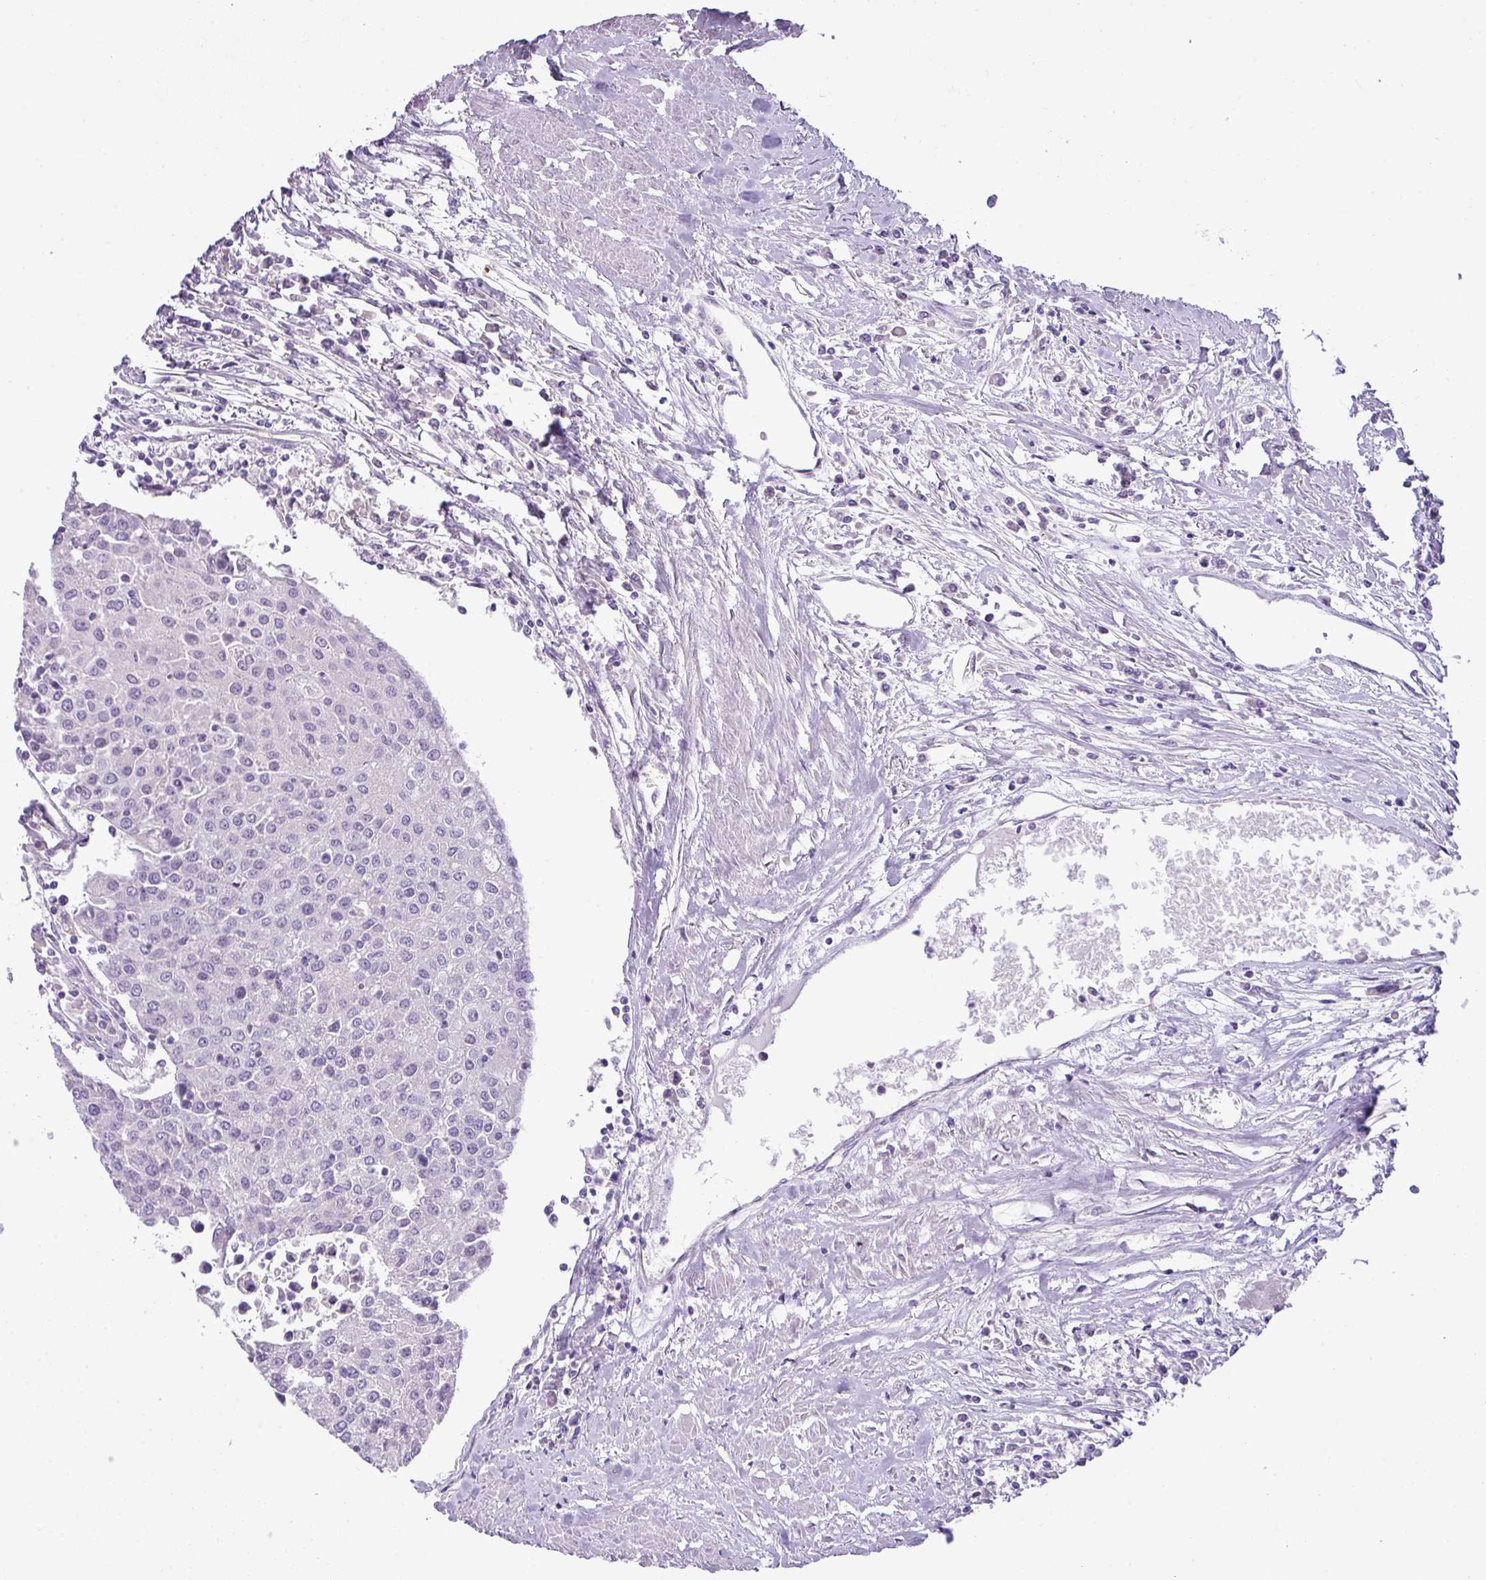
{"staining": {"intensity": "negative", "quantity": "none", "location": "none"}, "tissue": "urothelial cancer", "cell_type": "Tumor cells", "image_type": "cancer", "snomed": [{"axis": "morphology", "description": "Urothelial carcinoma, High grade"}, {"axis": "topography", "description": "Urinary bladder"}], "caption": "An IHC image of urothelial cancer is shown. There is no staining in tumor cells of urothelial cancer.", "gene": "ENSG00000273748", "patient": {"sex": "female", "age": 85}}